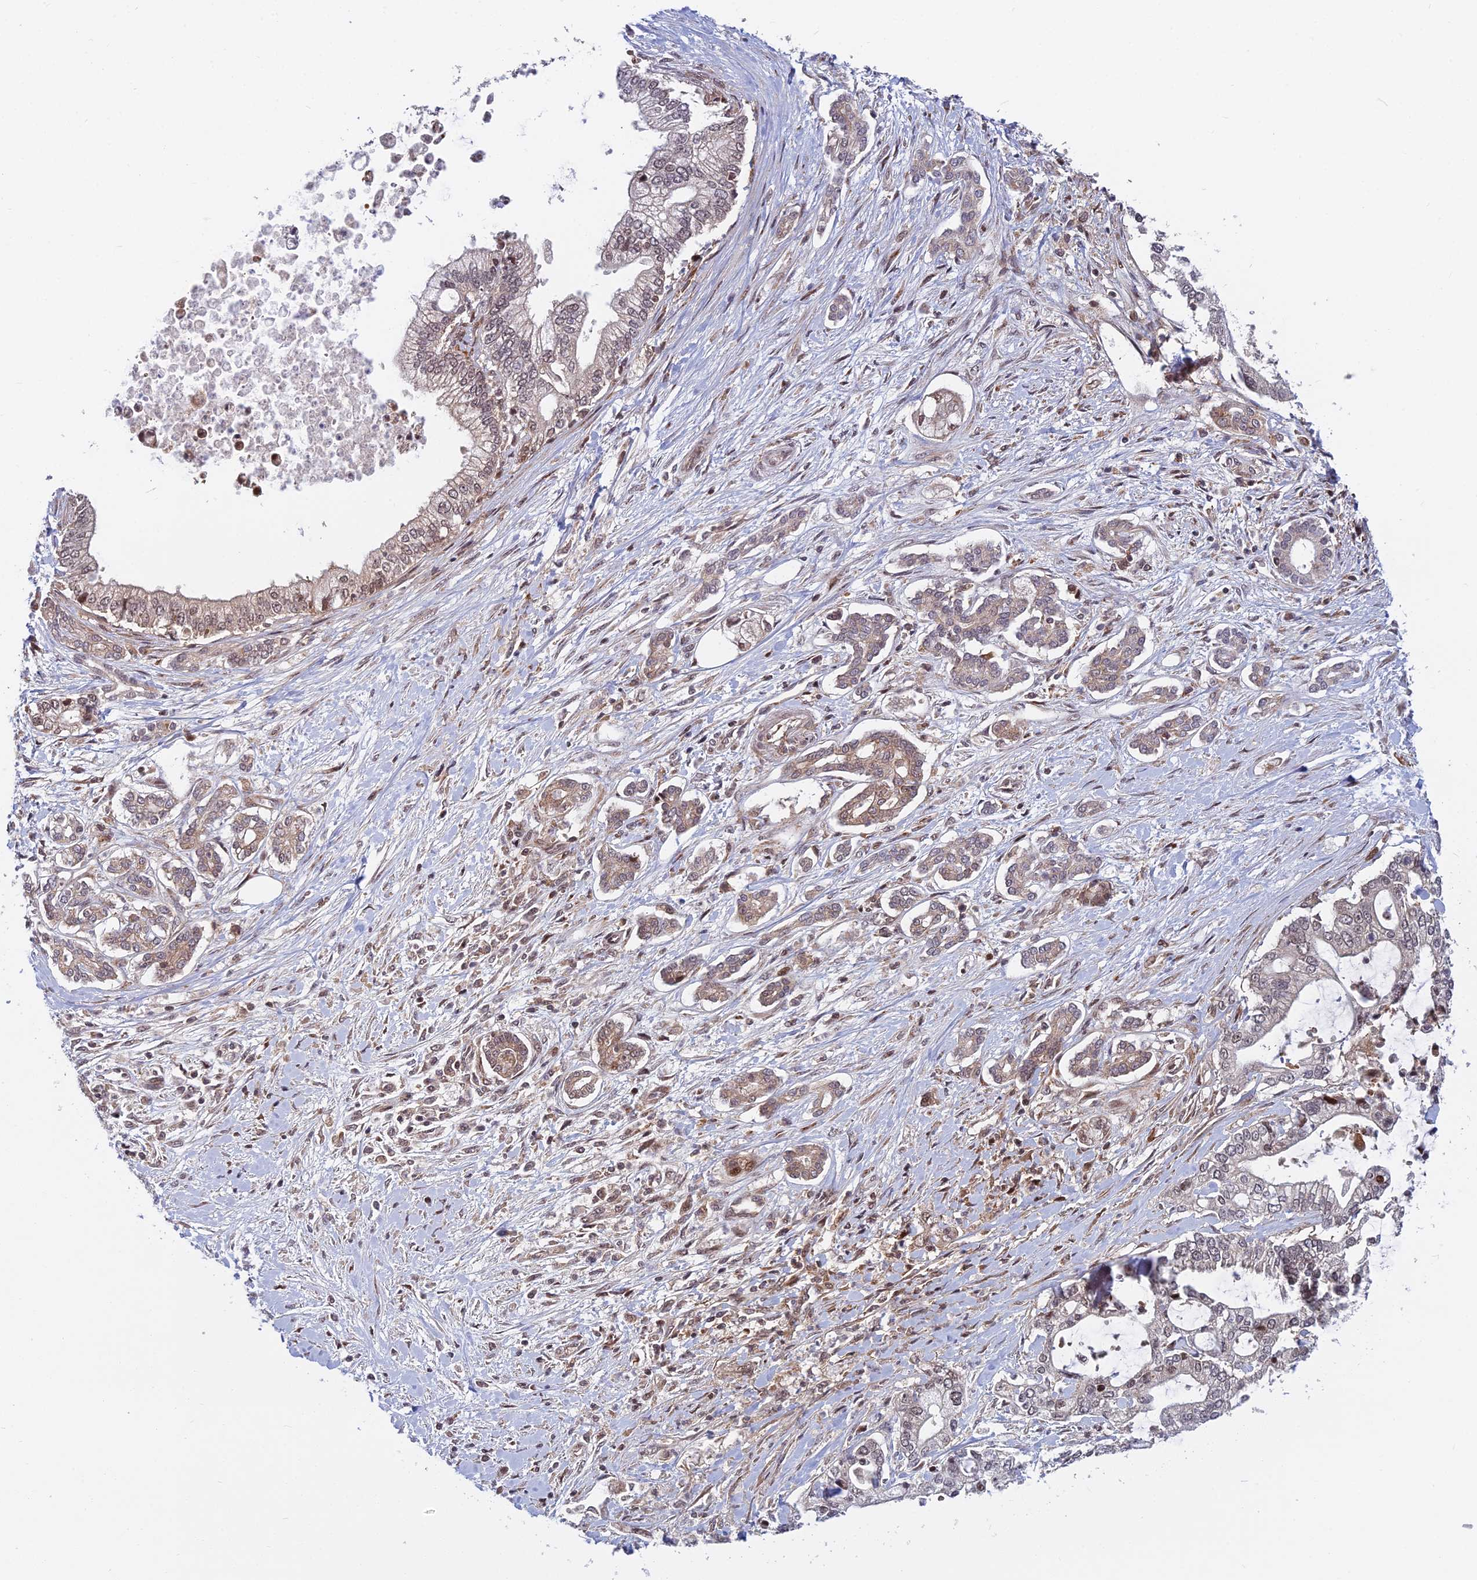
{"staining": {"intensity": "weak", "quantity": "25%-75%", "location": "cytoplasmic/membranous,nuclear"}, "tissue": "pancreatic cancer", "cell_type": "Tumor cells", "image_type": "cancer", "snomed": [{"axis": "morphology", "description": "Adenocarcinoma, NOS"}, {"axis": "topography", "description": "Pancreas"}], "caption": "The image exhibits immunohistochemical staining of pancreatic cancer. There is weak cytoplasmic/membranous and nuclear positivity is identified in about 25%-75% of tumor cells.", "gene": "COMMD2", "patient": {"sex": "male", "age": 69}}